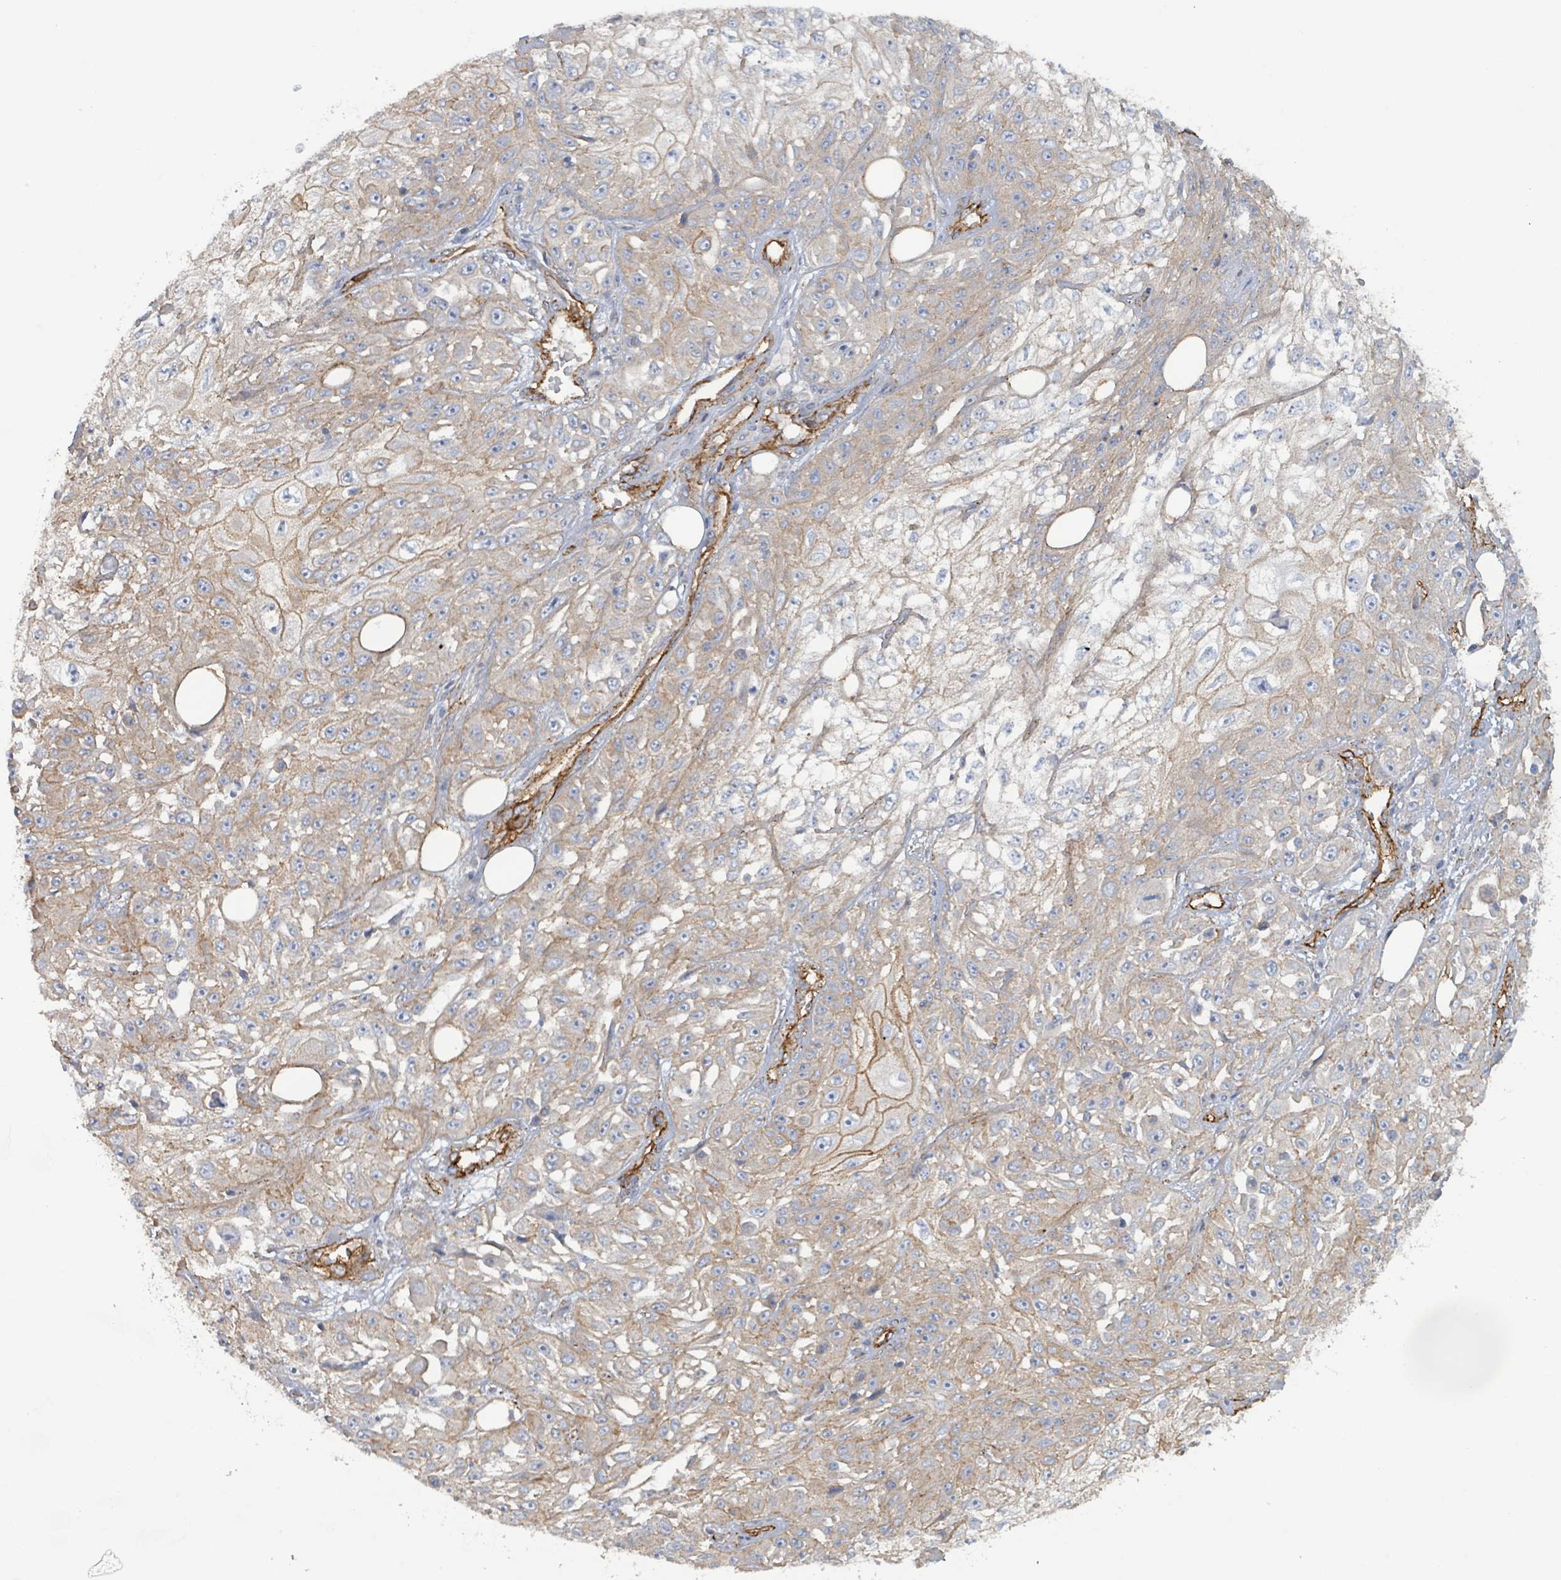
{"staining": {"intensity": "weak", "quantity": ">75%", "location": "cytoplasmic/membranous"}, "tissue": "skin cancer", "cell_type": "Tumor cells", "image_type": "cancer", "snomed": [{"axis": "morphology", "description": "Squamous cell carcinoma, NOS"}, {"axis": "morphology", "description": "Squamous cell carcinoma, metastatic, NOS"}, {"axis": "topography", "description": "Skin"}, {"axis": "topography", "description": "Lymph node"}], "caption": "DAB (3,3'-diaminobenzidine) immunohistochemical staining of human skin cancer (metastatic squamous cell carcinoma) demonstrates weak cytoplasmic/membranous protein positivity in approximately >75% of tumor cells.", "gene": "LDOC1", "patient": {"sex": "male", "age": 75}}